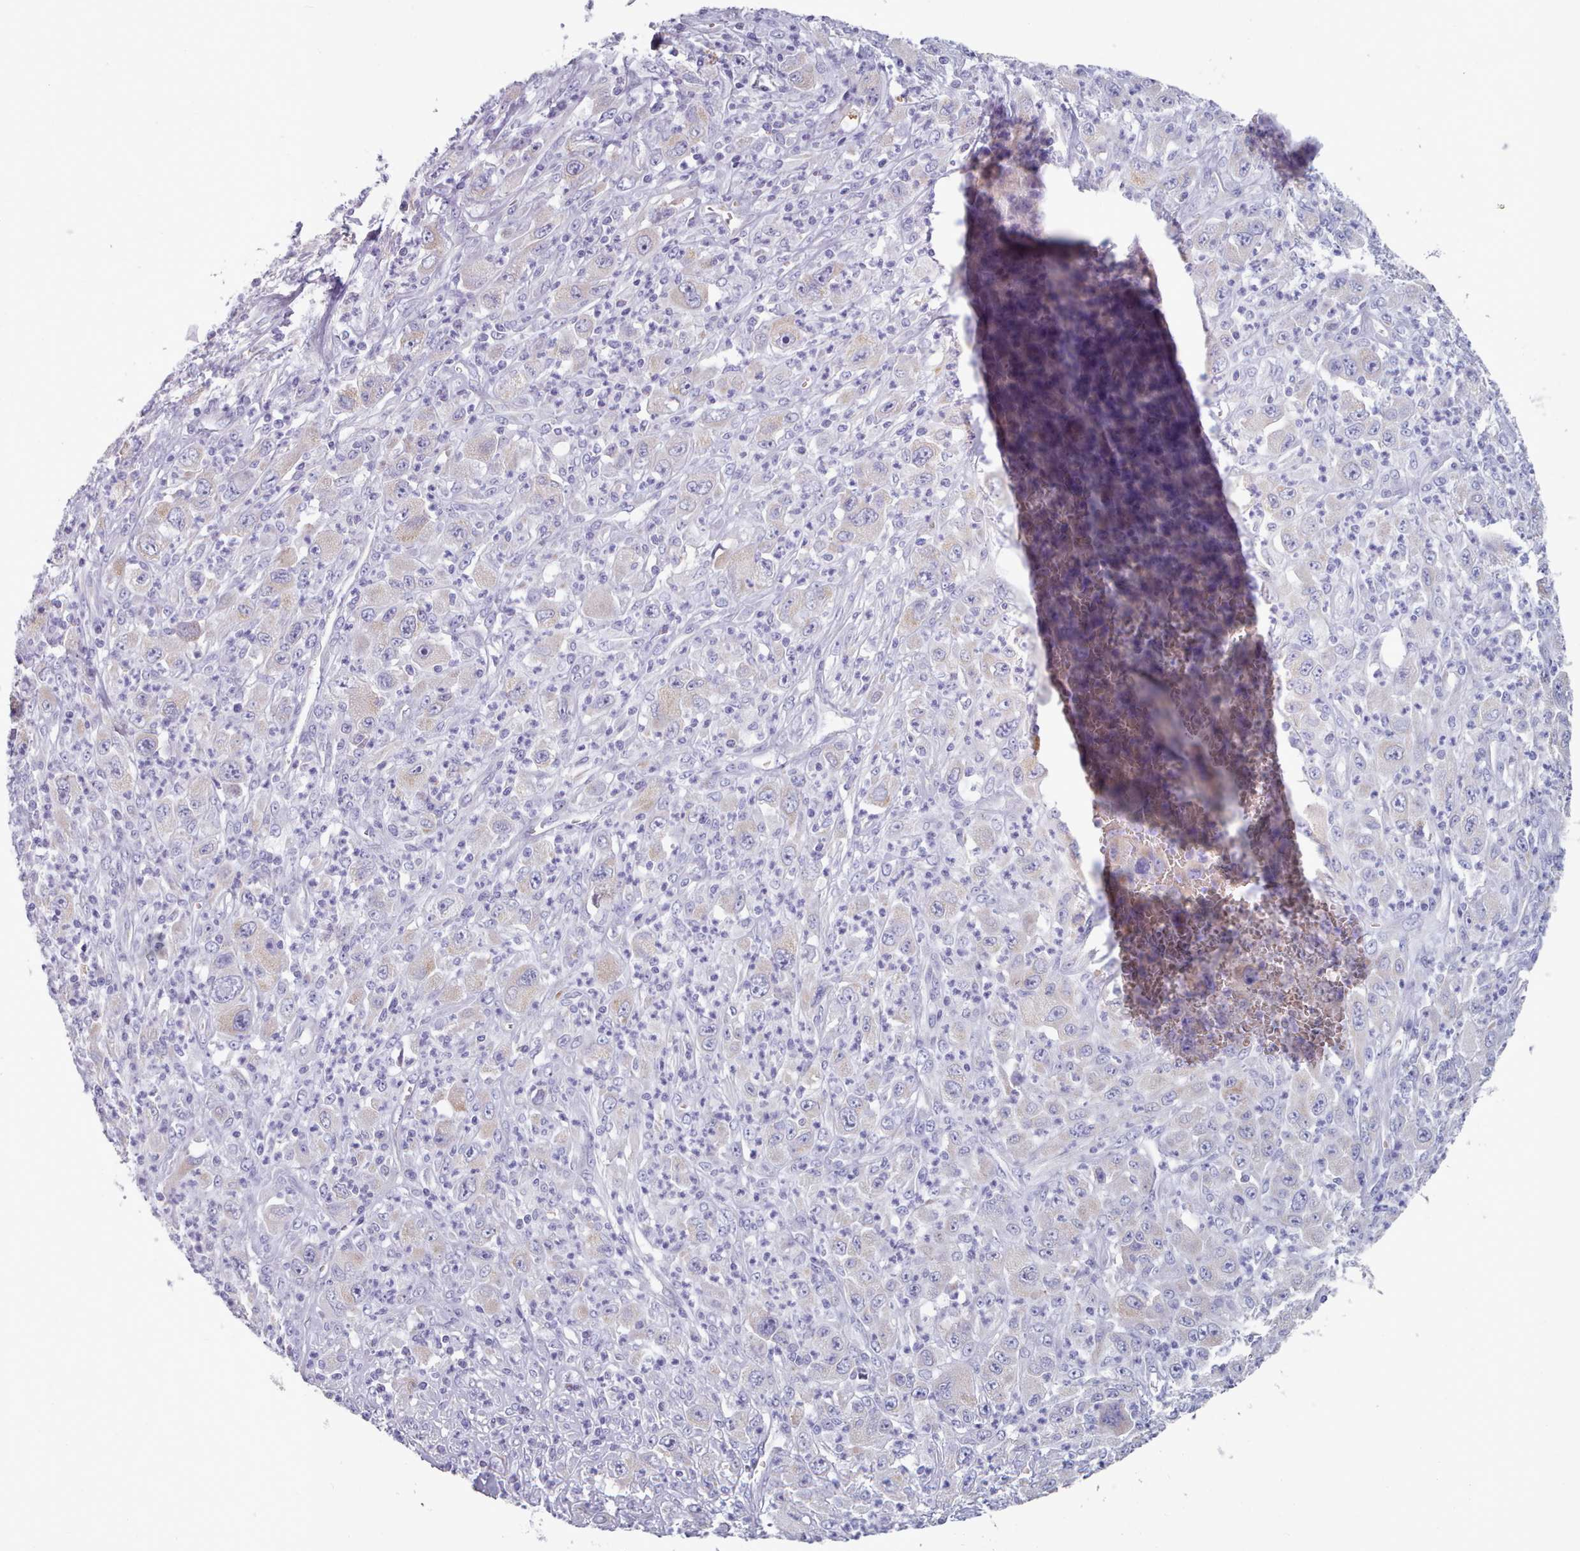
{"staining": {"intensity": "weak", "quantity": "<25%", "location": "cytoplasmic/membranous"}, "tissue": "melanoma", "cell_type": "Tumor cells", "image_type": "cancer", "snomed": [{"axis": "morphology", "description": "Malignant melanoma, Metastatic site"}, {"axis": "topography", "description": "Skin"}], "caption": "Tumor cells show no significant protein expression in melanoma.", "gene": "HAO1", "patient": {"sex": "female", "age": 56}}